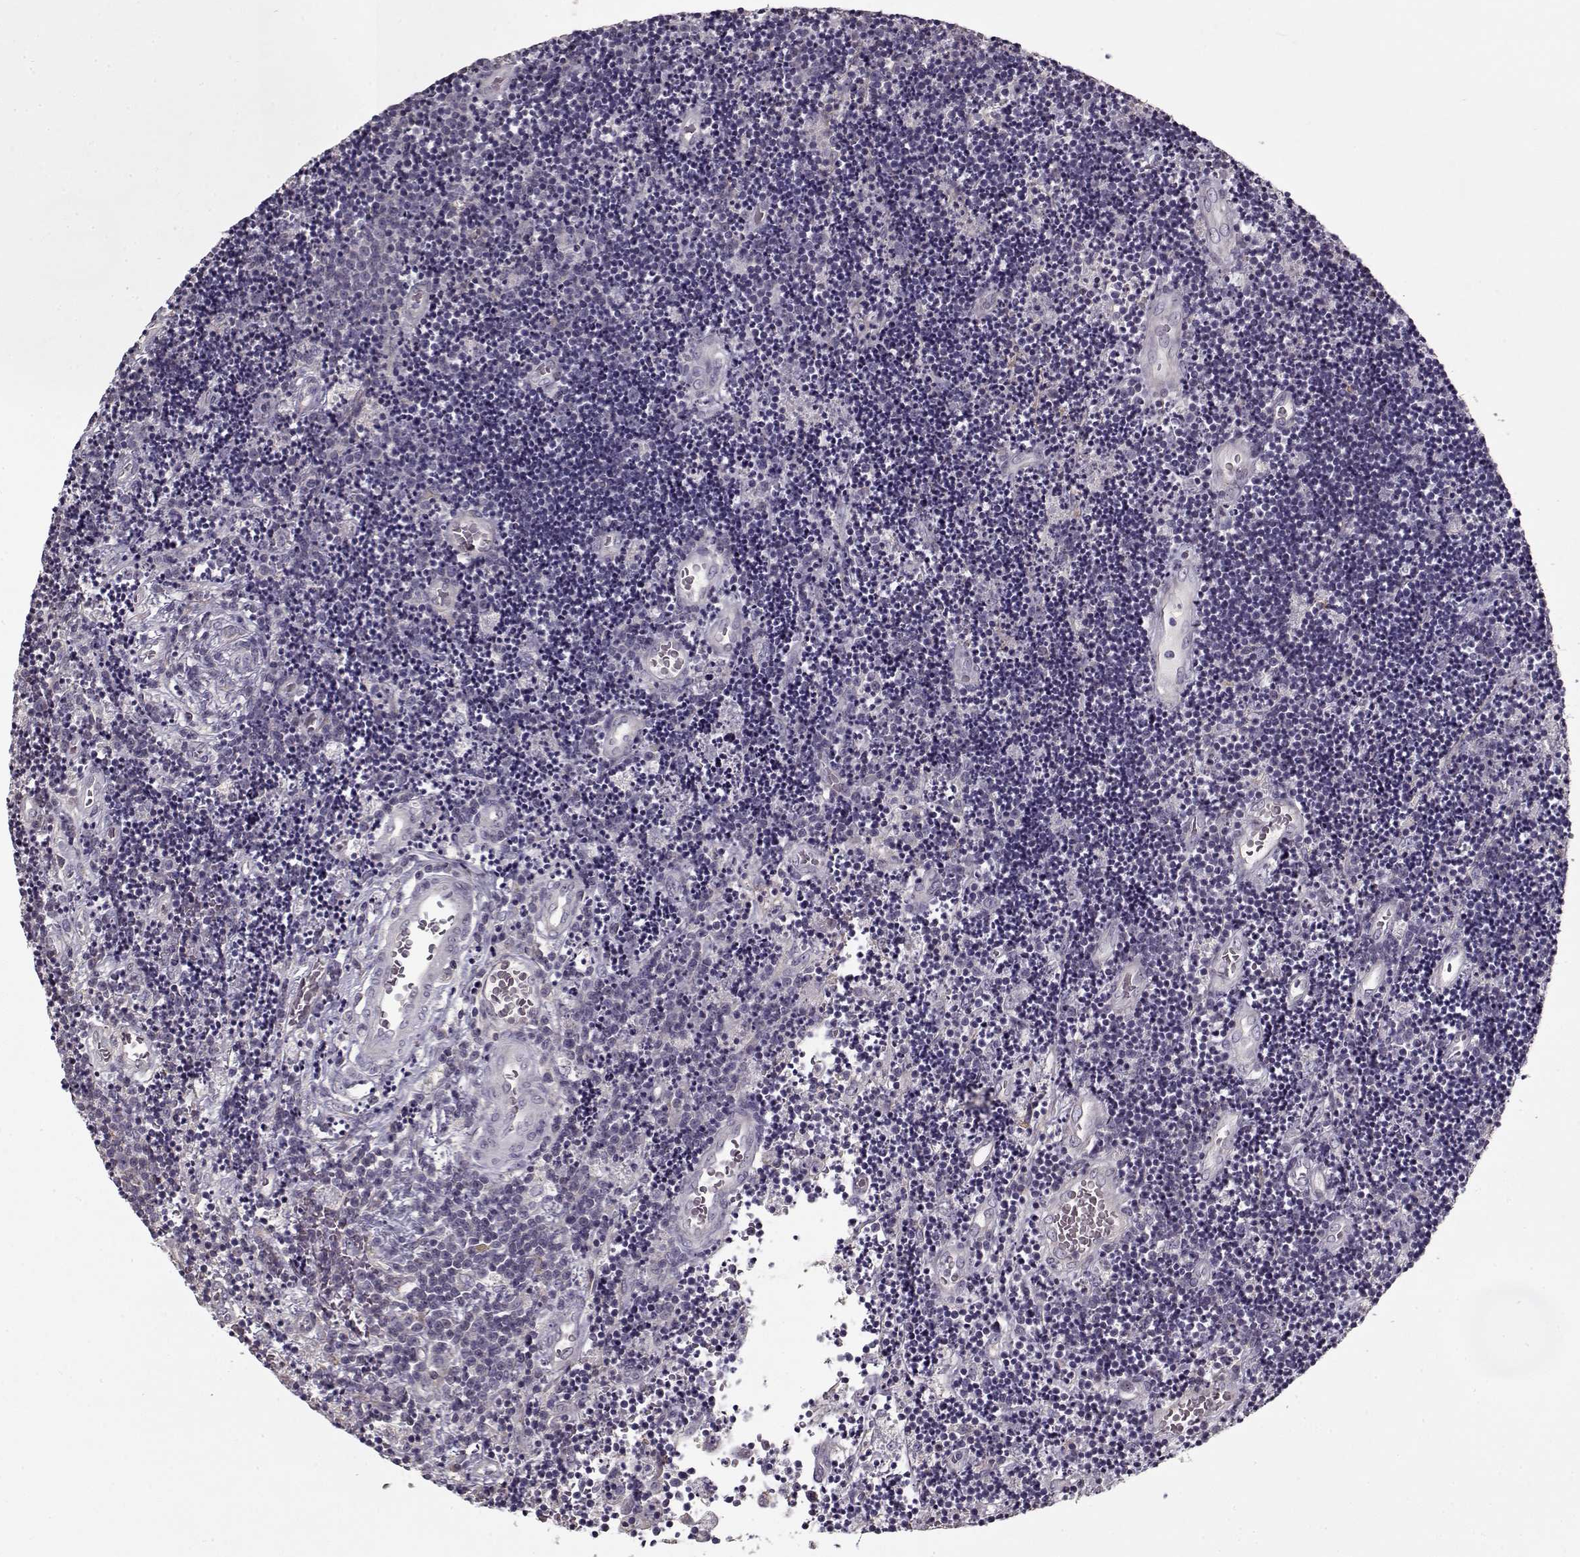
{"staining": {"intensity": "negative", "quantity": "none", "location": "none"}, "tissue": "lymphoma", "cell_type": "Tumor cells", "image_type": "cancer", "snomed": [{"axis": "morphology", "description": "Malignant lymphoma, non-Hodgkin's type, Low grade"}, {"axis": "topography", "description": "Brain"}], "caption": "Immunohistochemical staining of malignant lymphoma, non-Hodgkin's type (low-grade) reveals no significant staining in tumor cells.", "gene": "LAMA2", "patient": {"sex": "female", "age": 66}}